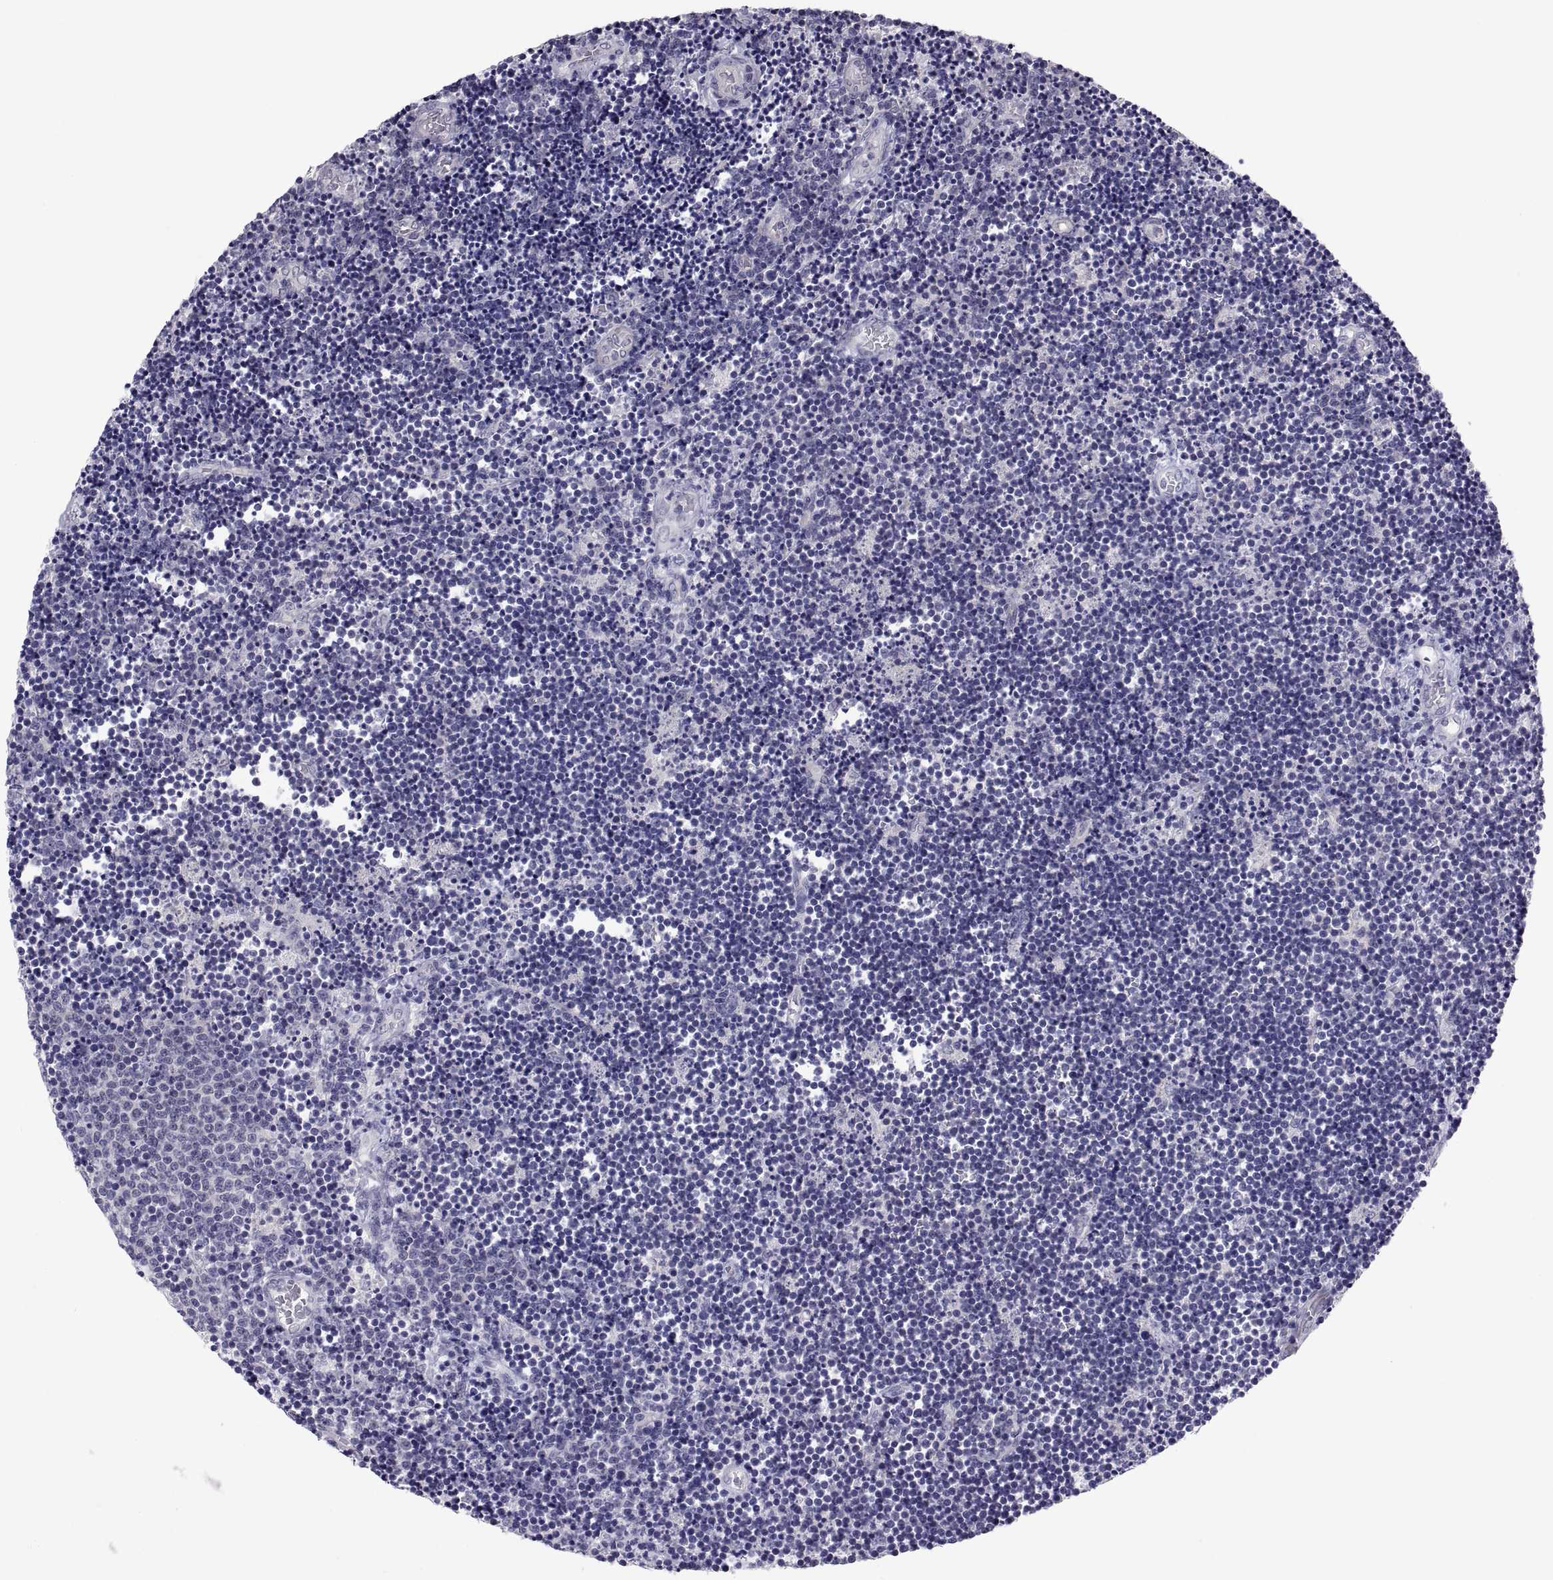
{"staining": {"intensity": "negative", "quantity": "none", "location": "none"}, "tissue": "lymphoma", "cell_type": "Tumor cells", "image_type": "cancer", "snomed": [{"axis": "morphology", "description": "Malignant lymphoma, non-Hodgkin's type, Low grade"}, {"axis": "topography", "description": "Brain"}], "caption": "High magnification brightfield microscopy of low-grade malignant lymphoma, non-Hodgkin's type stained with DAB (3,3'-diaminobenzidine) (brown) and counterstained with hematoxylin (blue): tumor cells show no significant positivity. The staining was performed using DAB (3,3'-diaminobenzidine) to visualize the protein expression in brown, while the nuclei were stained in blue with hematoxylin (Magnification: 20x).", "gene": "FAM170A", "patient": {"sex": "female", "age": 66}}